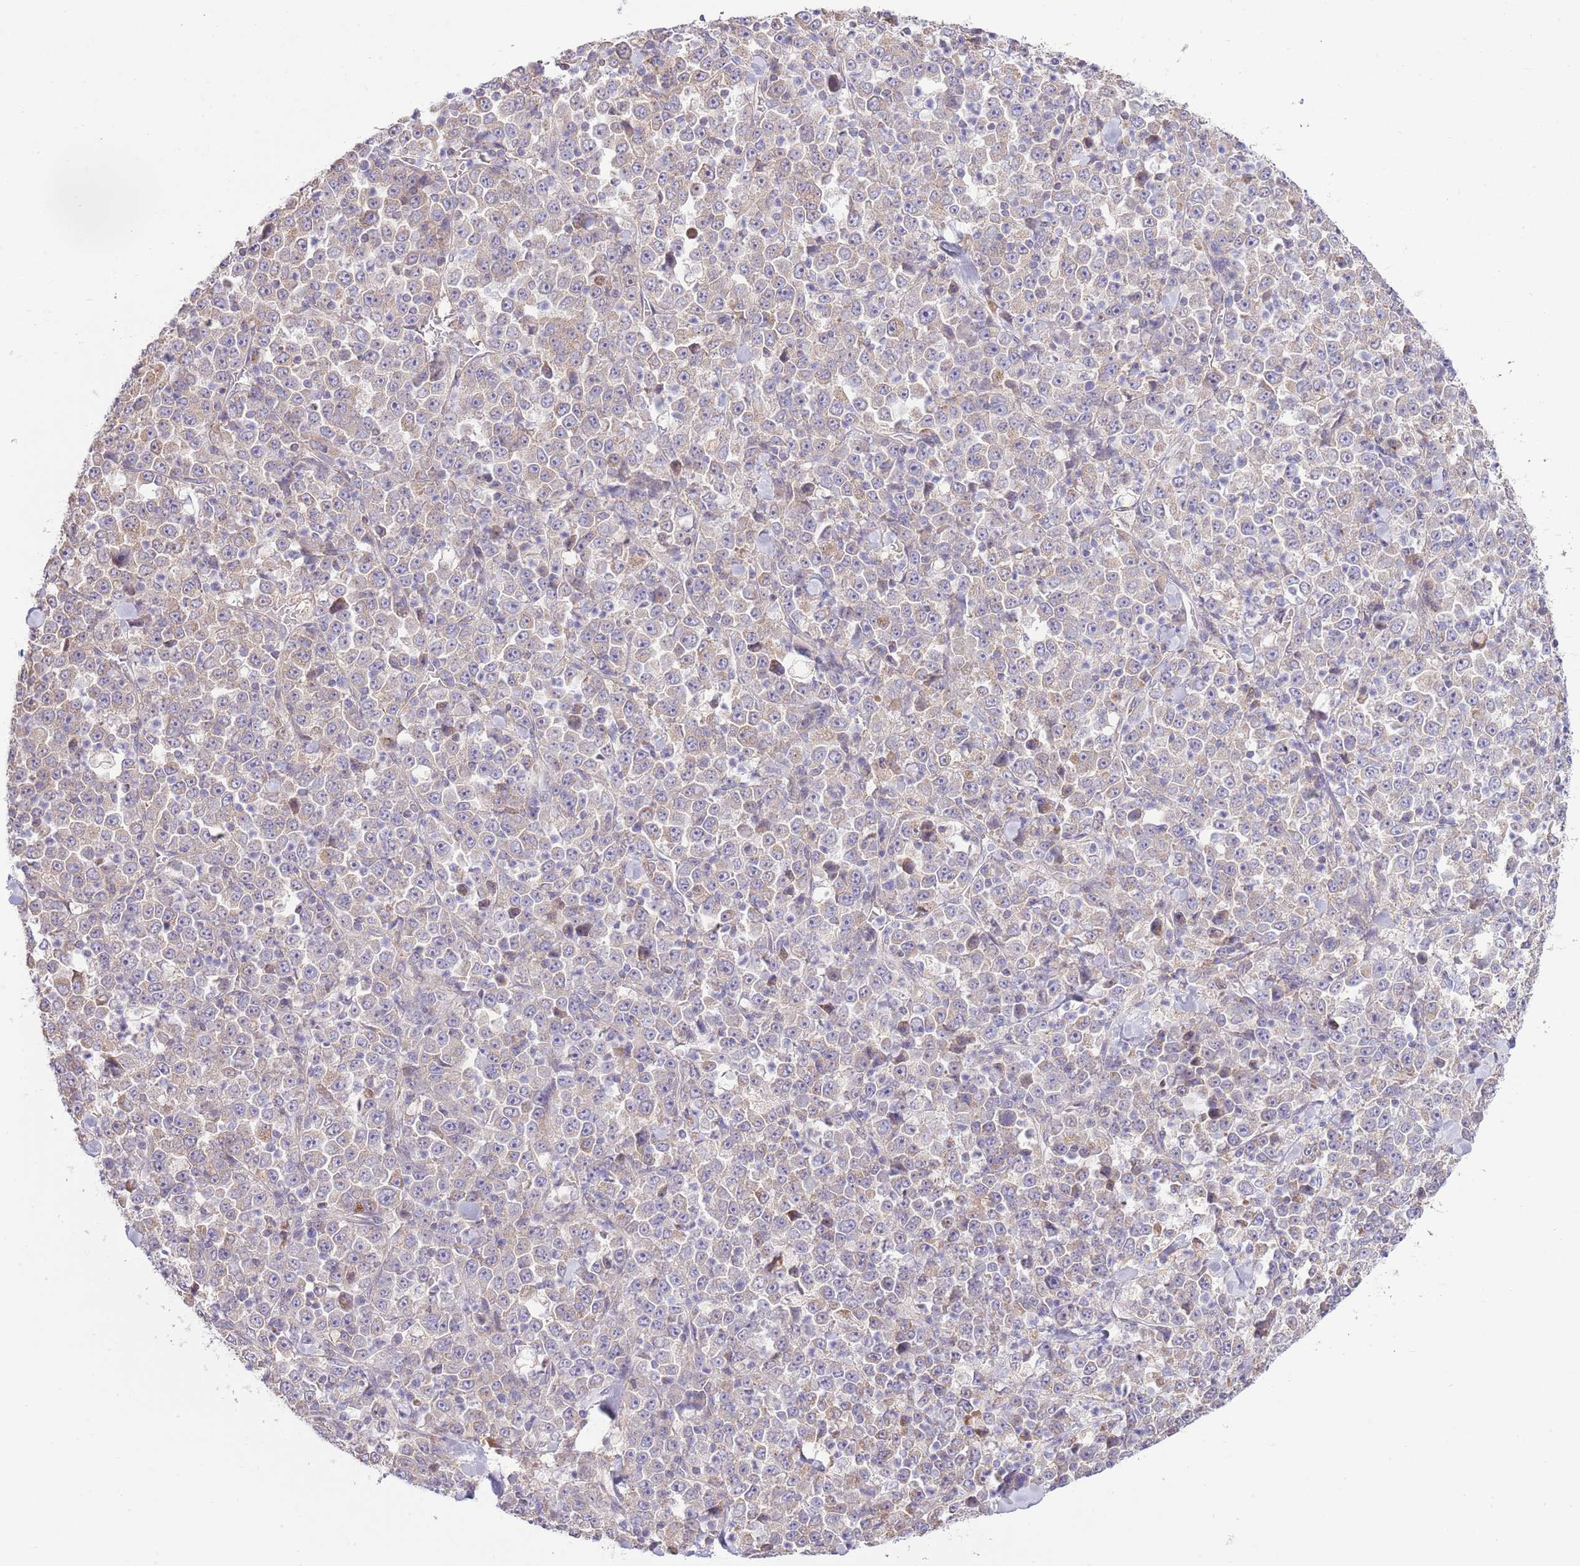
{"staining": {"intensity": "negative", "quantity": "none", "location": "none"}, "tissue": "stomach cancer", "cell_type": "Tumor cells", "image_type": "cancer", "snomed": [{"axis": "morphology", "description": "Normal tissue, NOS"}, {"axis": "morphology", "description": "Adenocarcinoma, NOS"}, {"axis": "topography", "description": "Stomach, upper"}, {"axis": "topography", "description": "Stomach"}], "caption": "This is an IHC image of human stomach cancer. There is no expression in tumor cells.", "gene": "ARL2BP", "patient": {"sex": "male", "age": 59}}